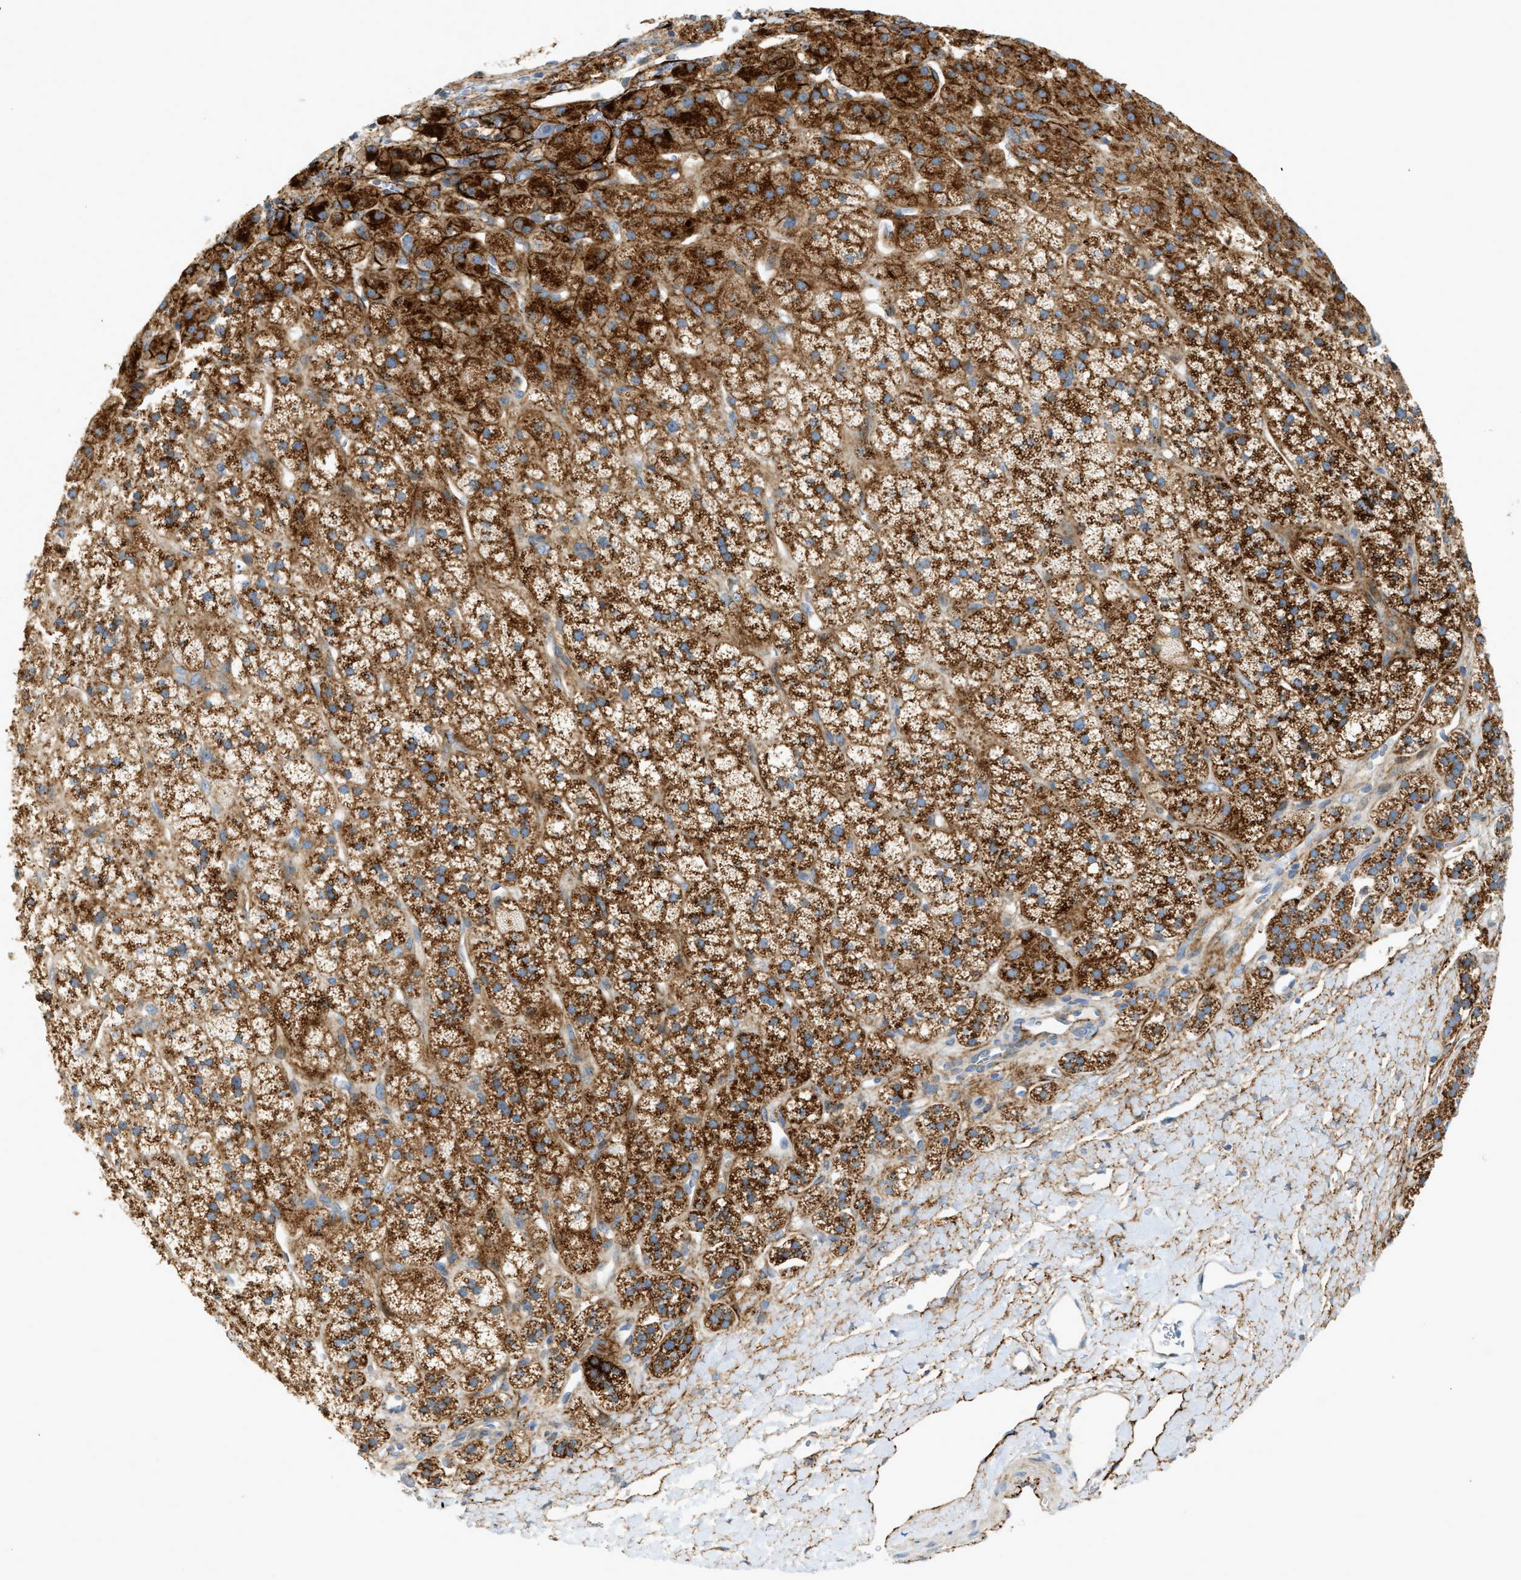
{"staining": {"intensity": "strong", "quantity": ">75%", "location": "cytoplasmic/membranous"}, "tissue": "adrenal gland", "cell_type": "Glandular cells", "image_type": "normal", "snomed": [{"axis": "morphology", "description": "Normal tissue, NOS"}, {"axis": "topography", "description": "Adrenal gland"}], "caption": "Protein expression analysis of normal human adrenal gland reveals strong cytoplasmic/membranous positivity in about >75% of glandular cells. (IHC, brightfield microscopy, high magnification).", "gene": "LMBRD1", "patient": {"sex": "male", "age": 56}}